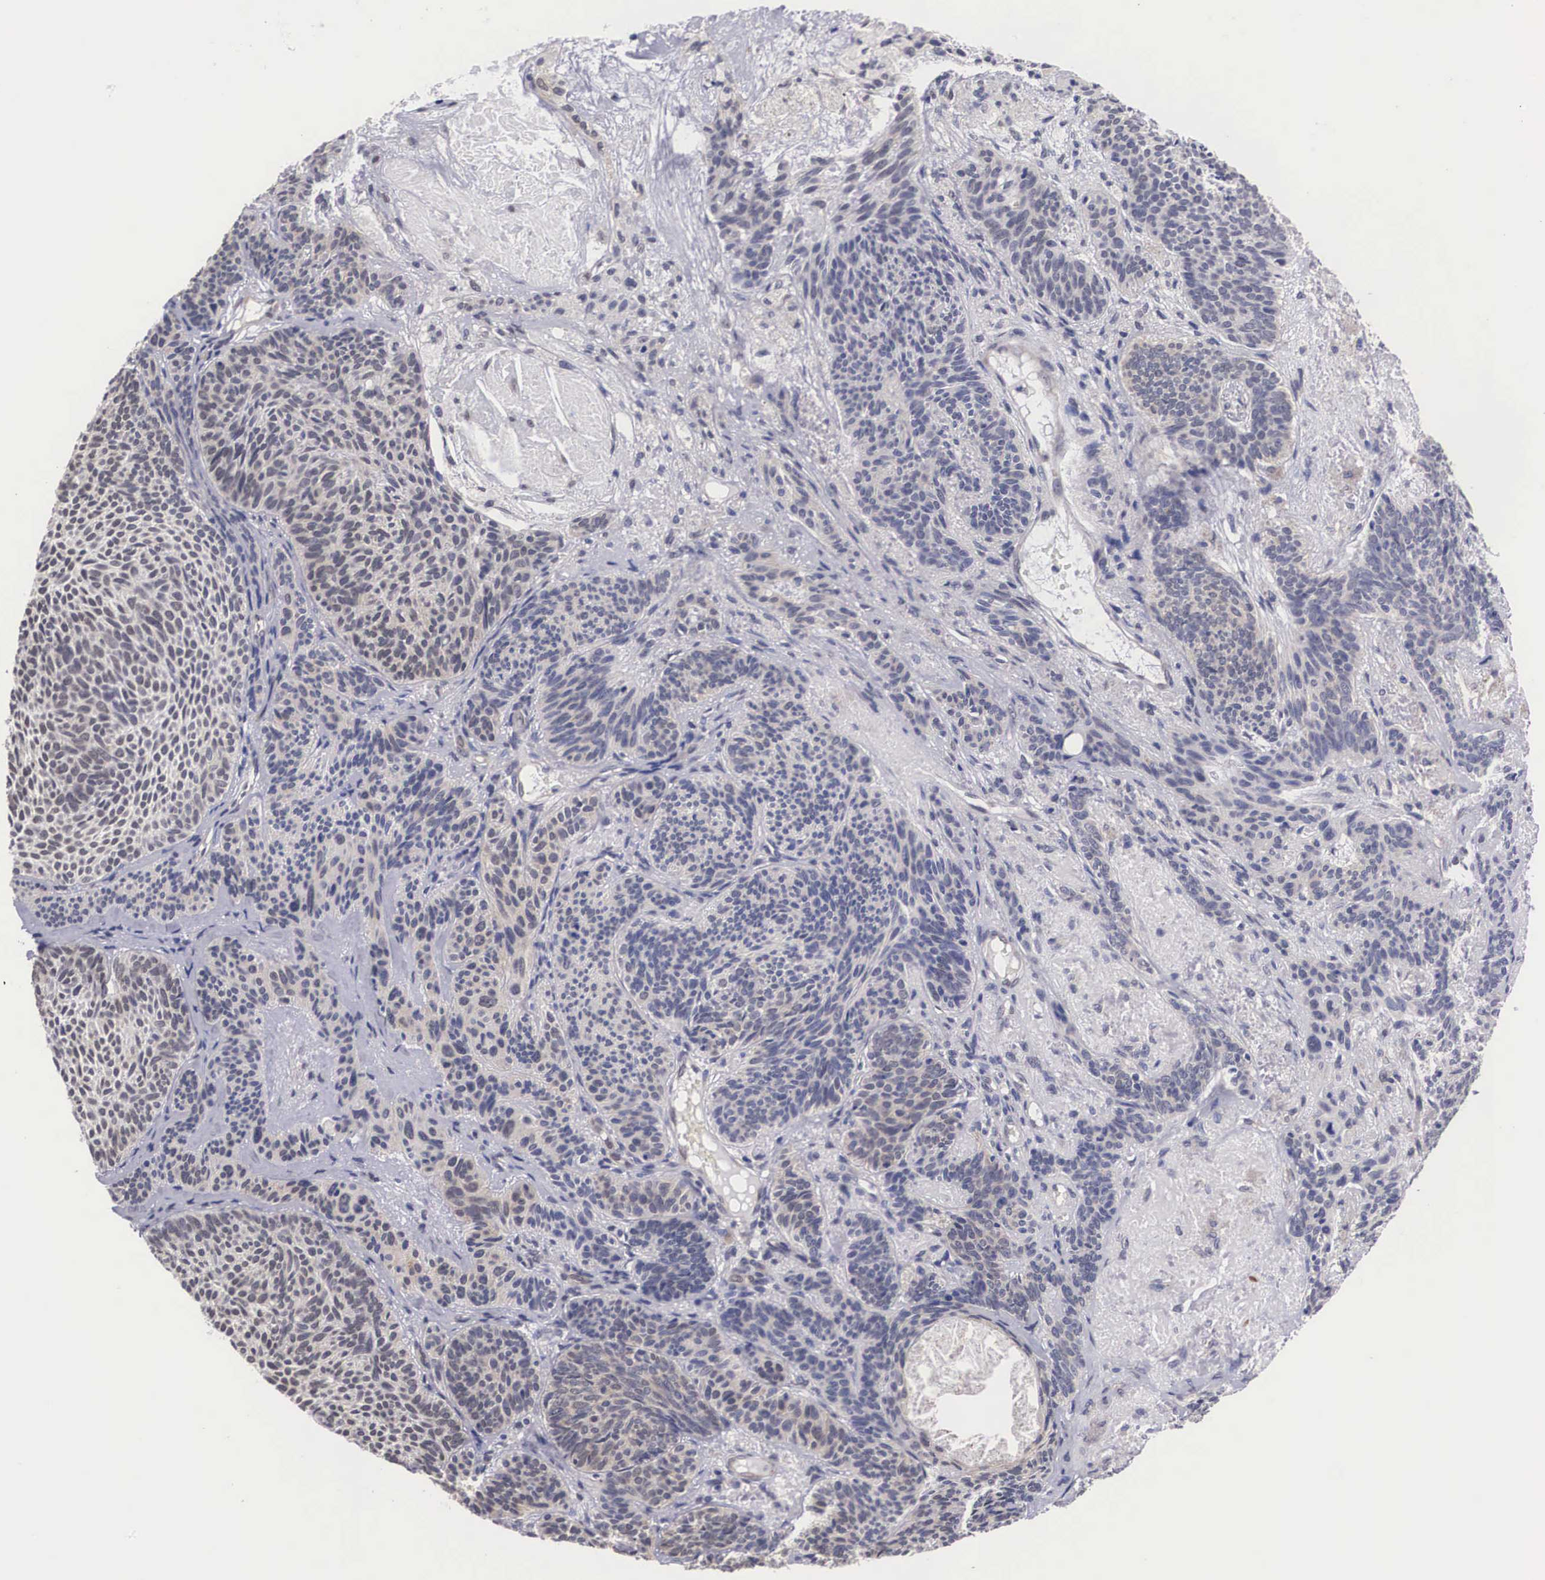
{"staining": {"intensity": "negative", "quantity": "none", "location": "none"}, "tissue": "skin cancer", "cell_type": "Tumor cells", "image_type": "cancer", "snomed": [{"axis": "morphology", "description": "Basal cell carcinoma"}, {"axis": "topography", "description": "Skin"}], "caption": "The immunohistochemistry image has no significant positivity in tumor cells of skin cancer tissue.", "gene": "OTX2", "patient": {"sex": "male", "age": 84}}